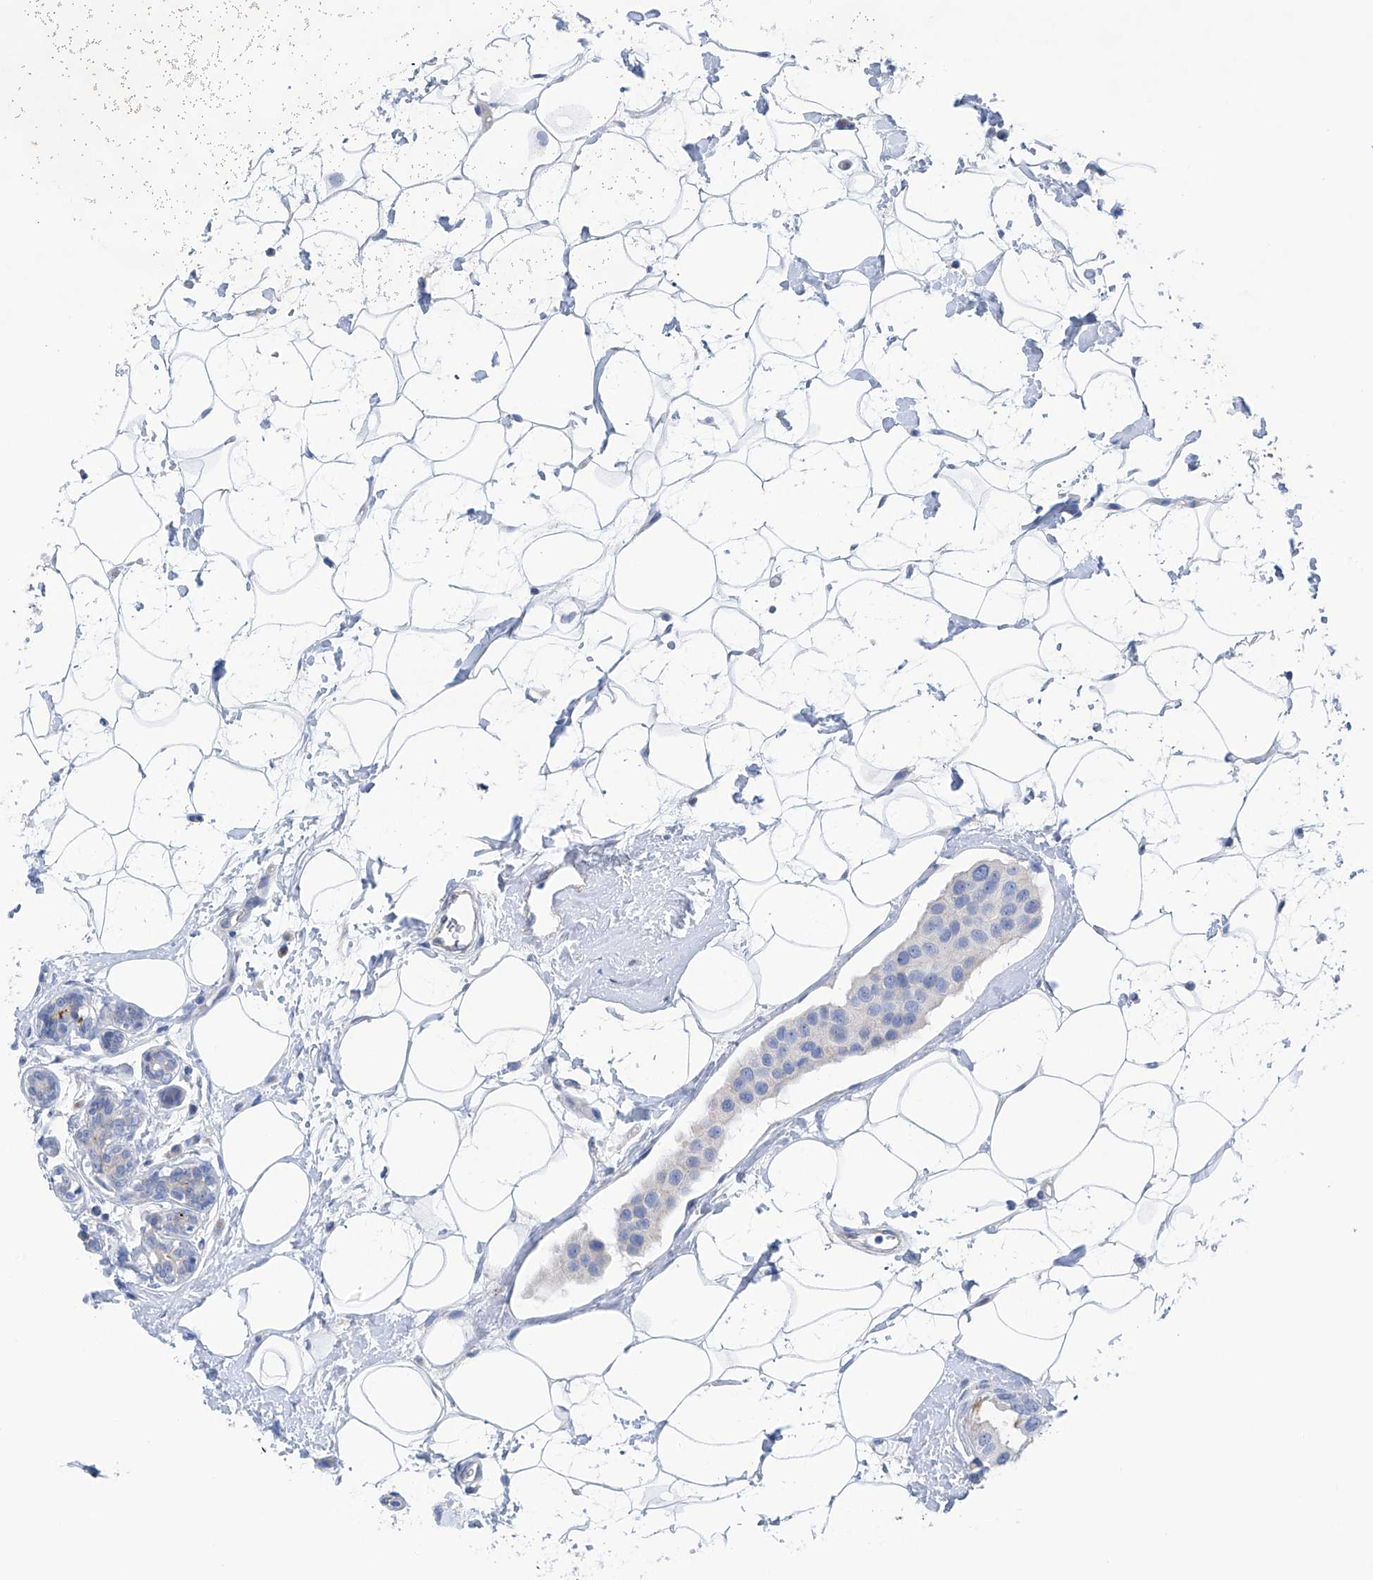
{"staining": {"intensity": "negative", "quantity": "none", "location": "none"}, "tissue": "breast cancer", "cell_type": "Tumor cells", "image_type": "cancer", "snomed": [{"axis": "morphology", "description": "Normal tissue, NOS"}, {"axis": "morphology", "description": "Duct carcinoma"}, {"axis": "topography", "description": "Breast"}], "caption": "Immunohistochemical staining of human breast cancer (invasive ductal carcinoma) exhibits no significant positivity in tumor cells.", "gene": "CEP85L", "patient": {"sex": "female", "age": 39}}